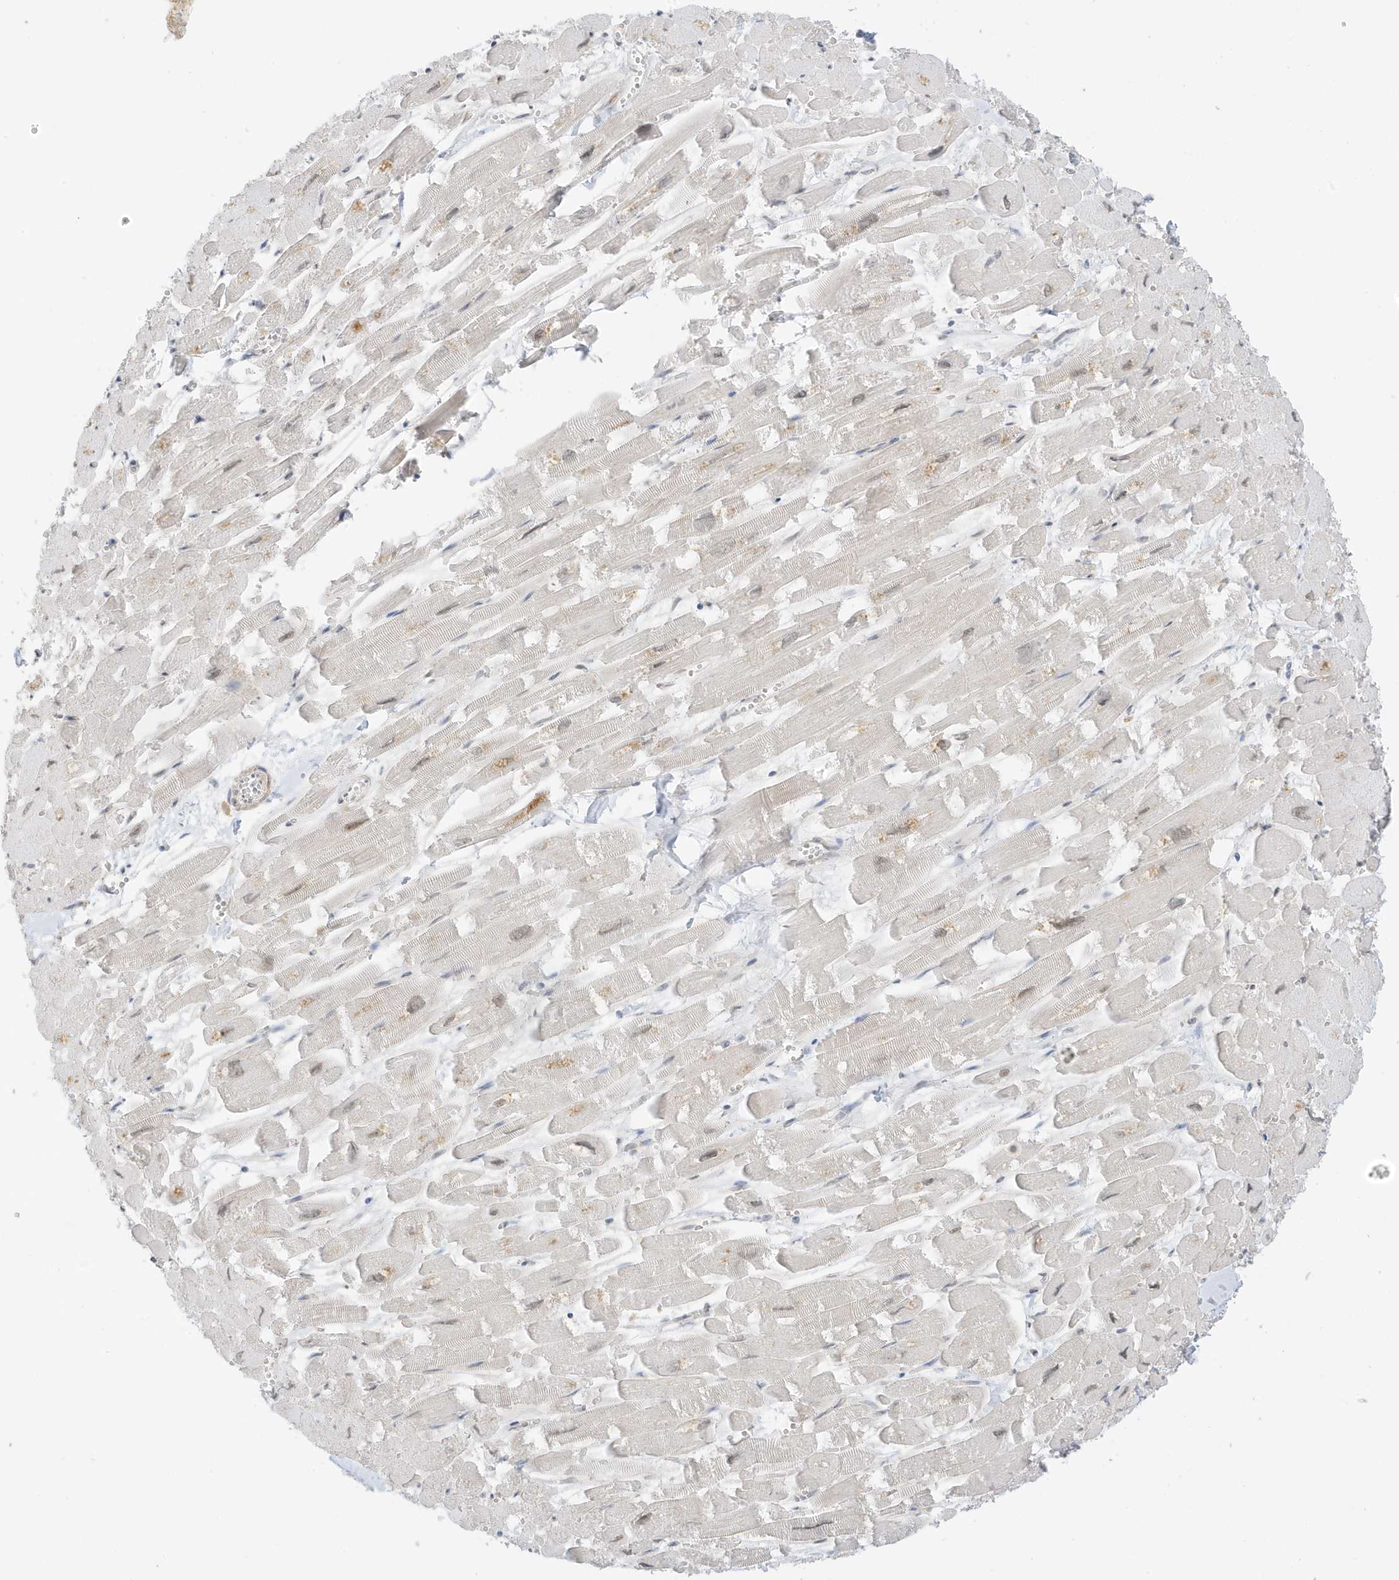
{"staining": {"intensity": "weak", "quantity": "<25%", "location": "nuclear"}, "tissue": "heart muscle", "cell_type": "Cardiomyocytes", "image_type": "normal", "snomed": [{"axis": "morphology", "description": "Normal tissue, NOS"}, {"axis": "topography", "description": "Heart"}], "caption": "High magnification brightfield microscopy of normal heart muscle stained with DAB (brown) and counterstained with hematoxylin (blue): cardiomyocytes show no significant staining.", "gene": "MSL3", "patient": {"sex": "male", "age": 54}}